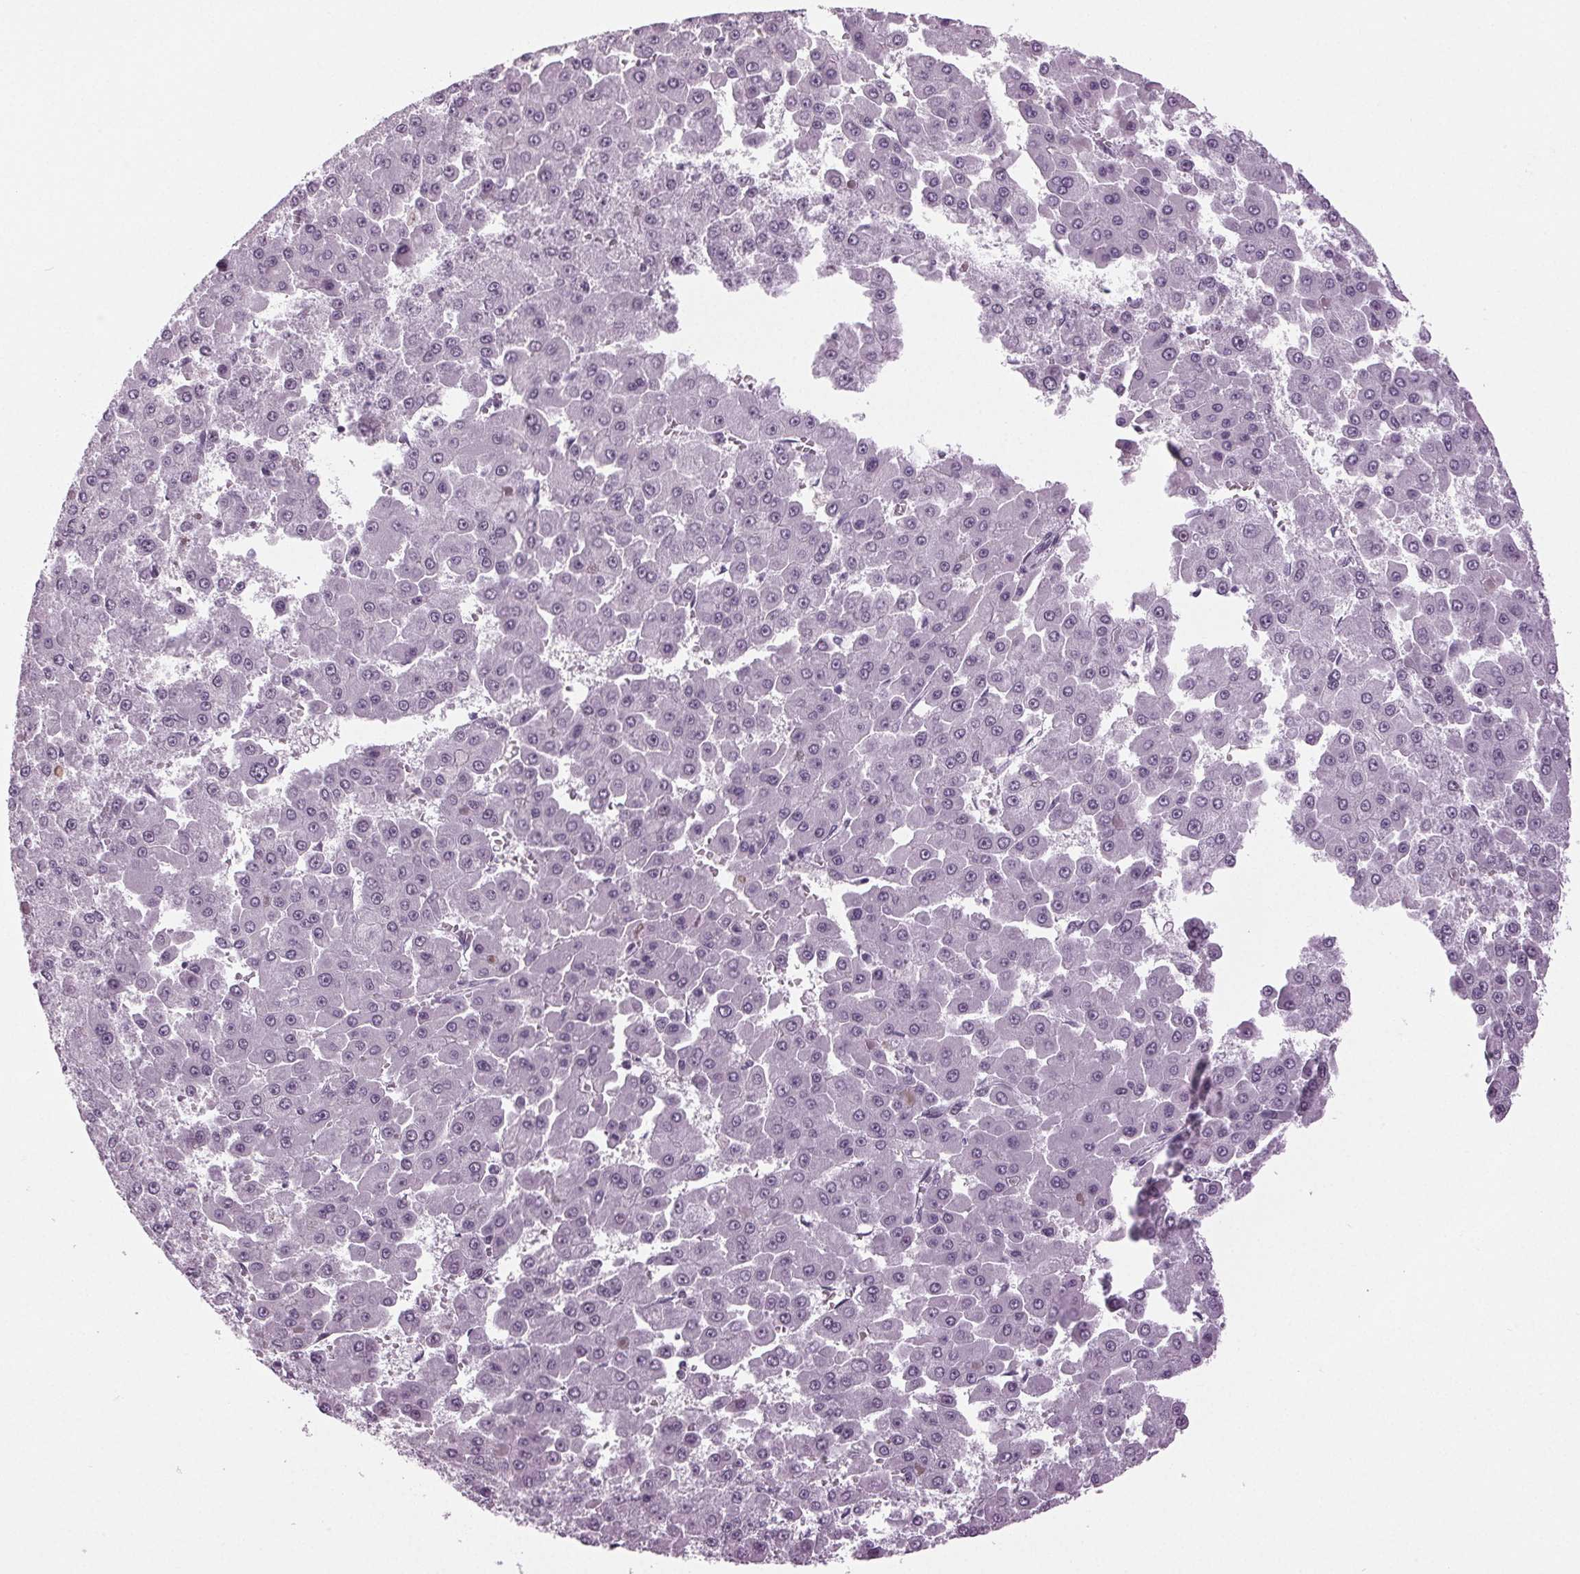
{"staining": {"intensity": "negative", "quantity": "none", "location": "none"}, "tissue": "liver cancer", "cell_type": "Tumor cells", "image_type": "cancer", "snomed": [{"axis": "morphology", "description": "Carcinoma, Hepatocellular, NOS"}, {"axis": "topography", "description": "Liver"}], "caption": "Immunohistochemistry (IHC) photomicrograph of human liver hepatocellular carcinoma stained for a protein (brown), which demonstrates no positivity in tumor cells. (Brightfield microscopy of DAB immunohistochemistry at high magnification).", "gene": "DNAH12", "patient": {"sex": "male", "age": 78}}